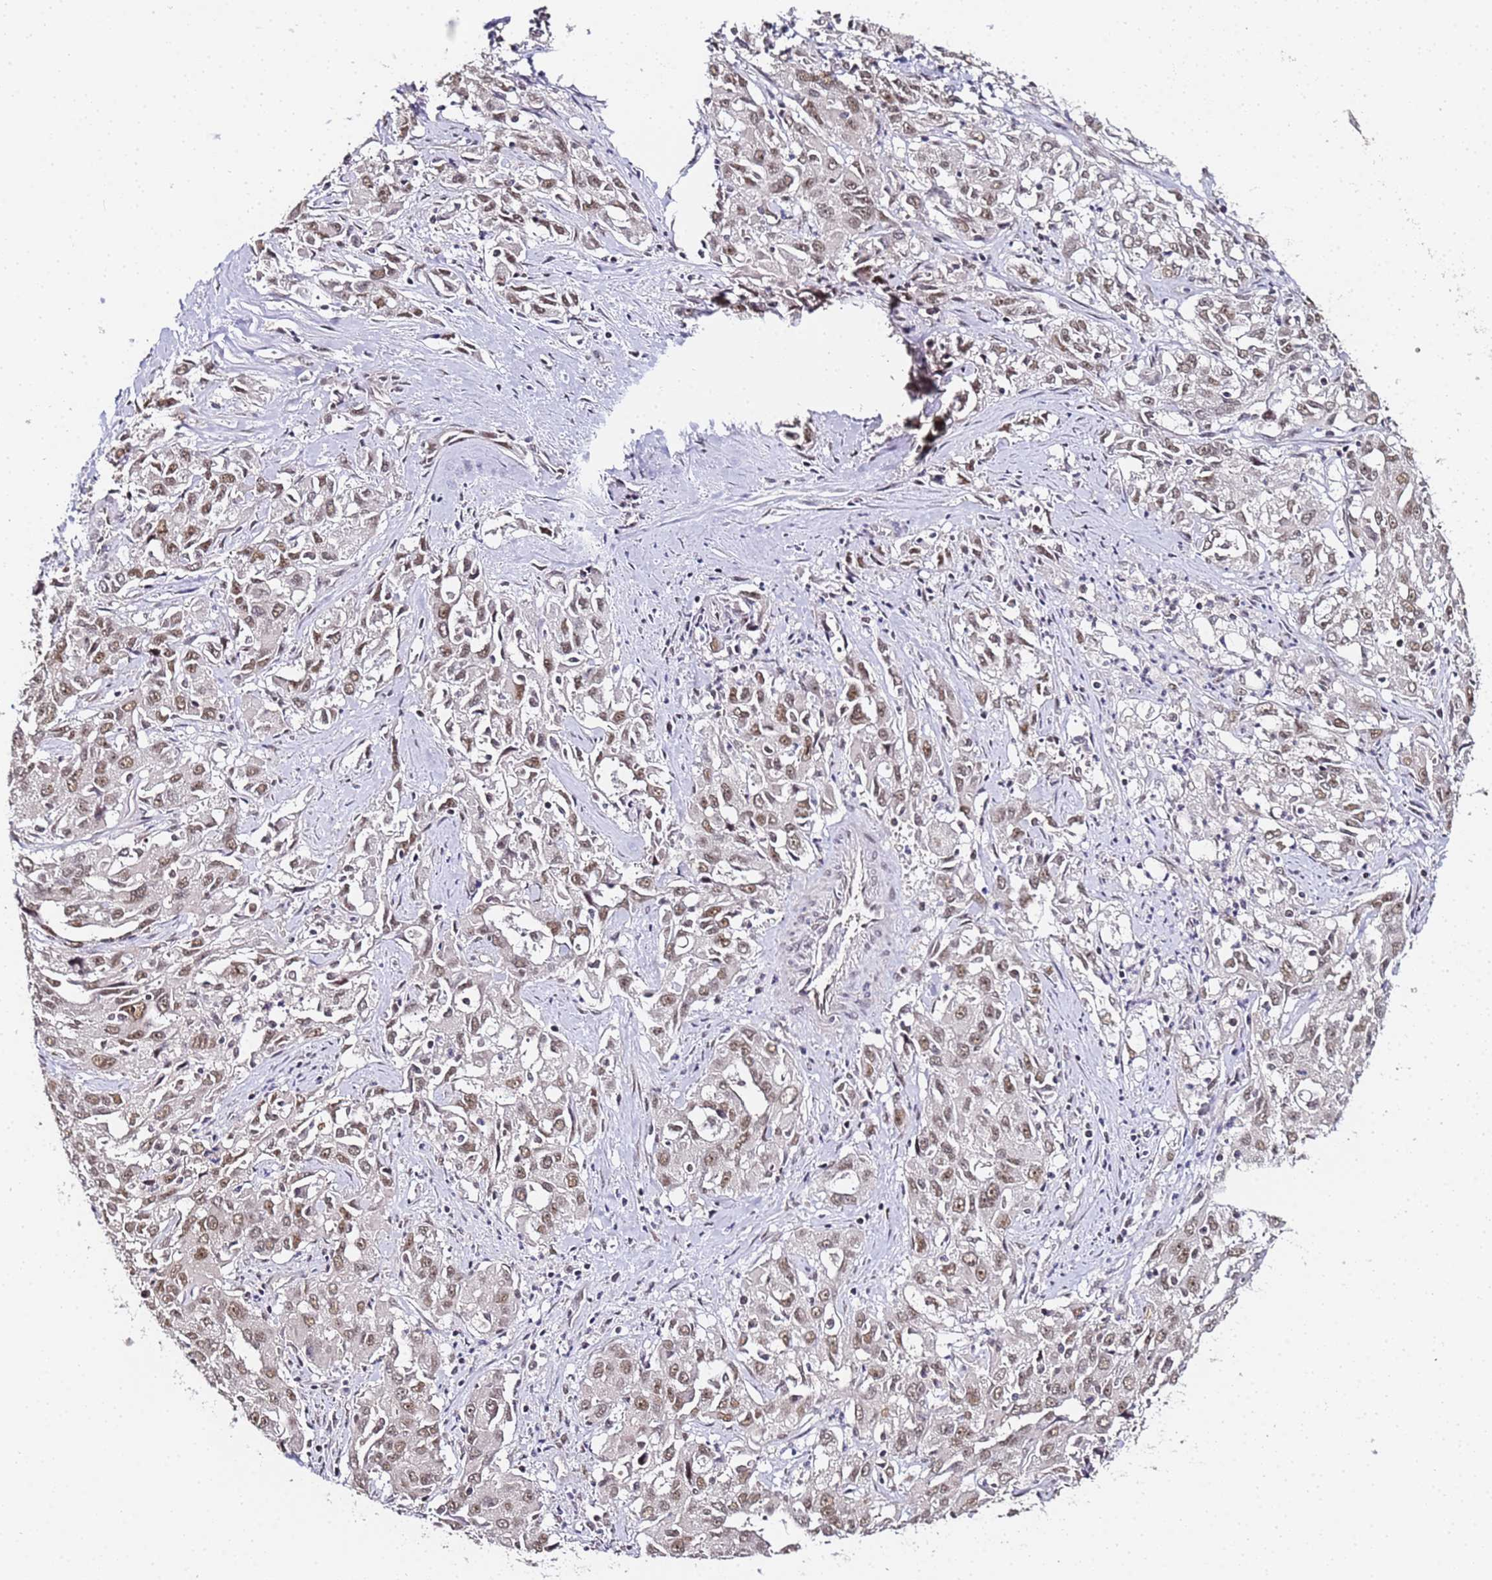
{"staining": {"intensity": "moderate", "quantity": ">75%", "location": "nuclear"}, "tissue": "liver cancer", "cell_type": "Tumor cells", "image_type": "cancer", "snomed": [{"axis": "morphology", "description": "Carcinoma, Hepatocellular, NOS"}, {"axis": "topography", "description": "Liver"}], "caption": "Immunohistochemical staining of liver cancer (hepatocellular carcinoma) displays medium levels of moderate nuclear protein staining in about >75% of tumor cells.", "gene": "LSM3", "patient": {"sex": "male", "age": 63}}